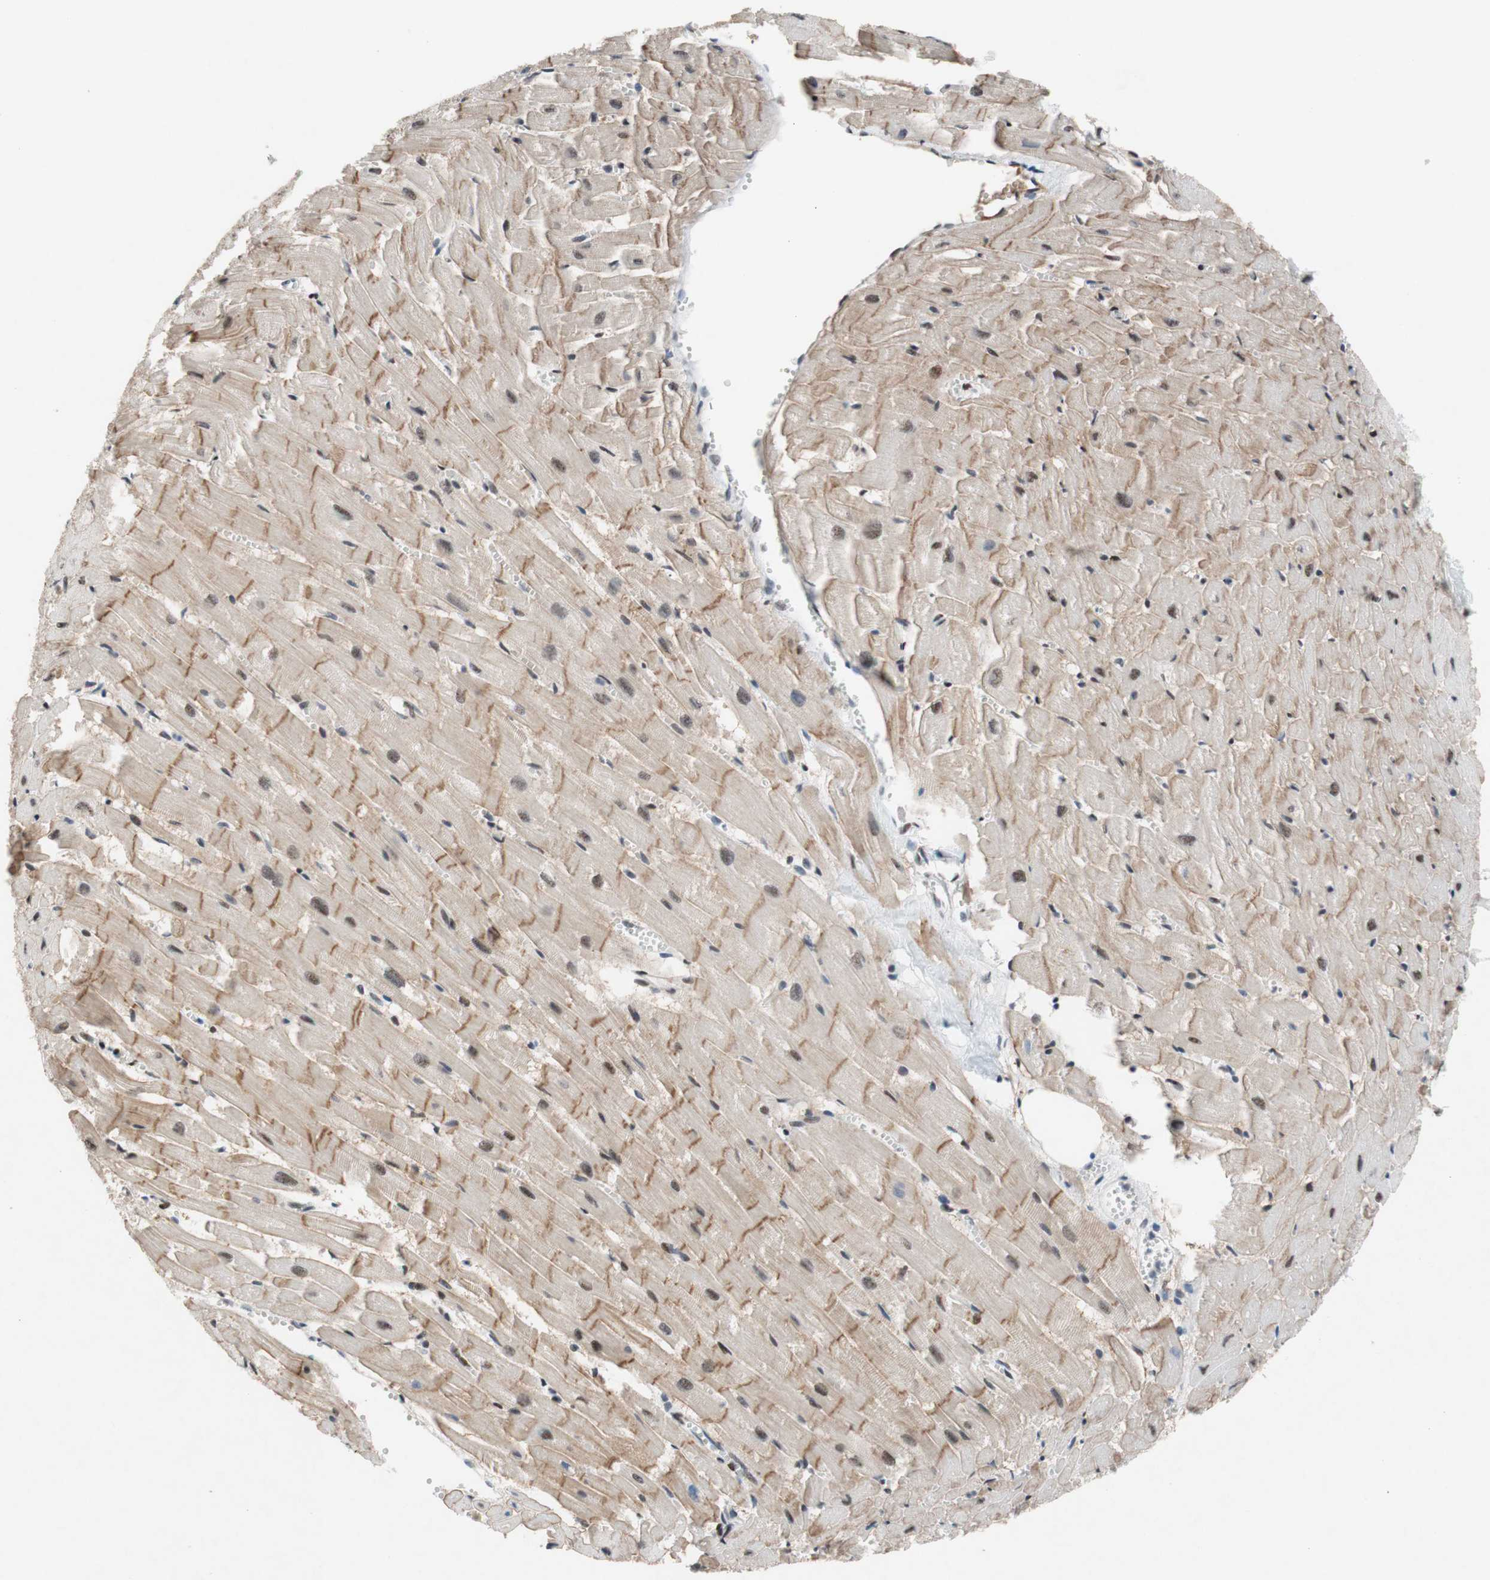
{"staining": {"intensity": "moderate", "quantity": "25%-75%", "location": "cytoplasmic/membranous,nuclear"}, "tissue": "heart muscle", "cell_type": "Cardiomyocytes", "image_type": "normal", "snomed": [{"axis": "morphology", "description": "Normal tissue, NOS"}, {"axis": "topography", "description": "Heart"}], "caption": "Heart muscle stained for a protein displays moderate cytoplasmic/membranous,nuclear positivity in cardiomyocytes. The protein is shown in brown color, while the nuclei are stained blue.", "gene": "TLE1", "patient": {"sex": "female", "age": 19}}